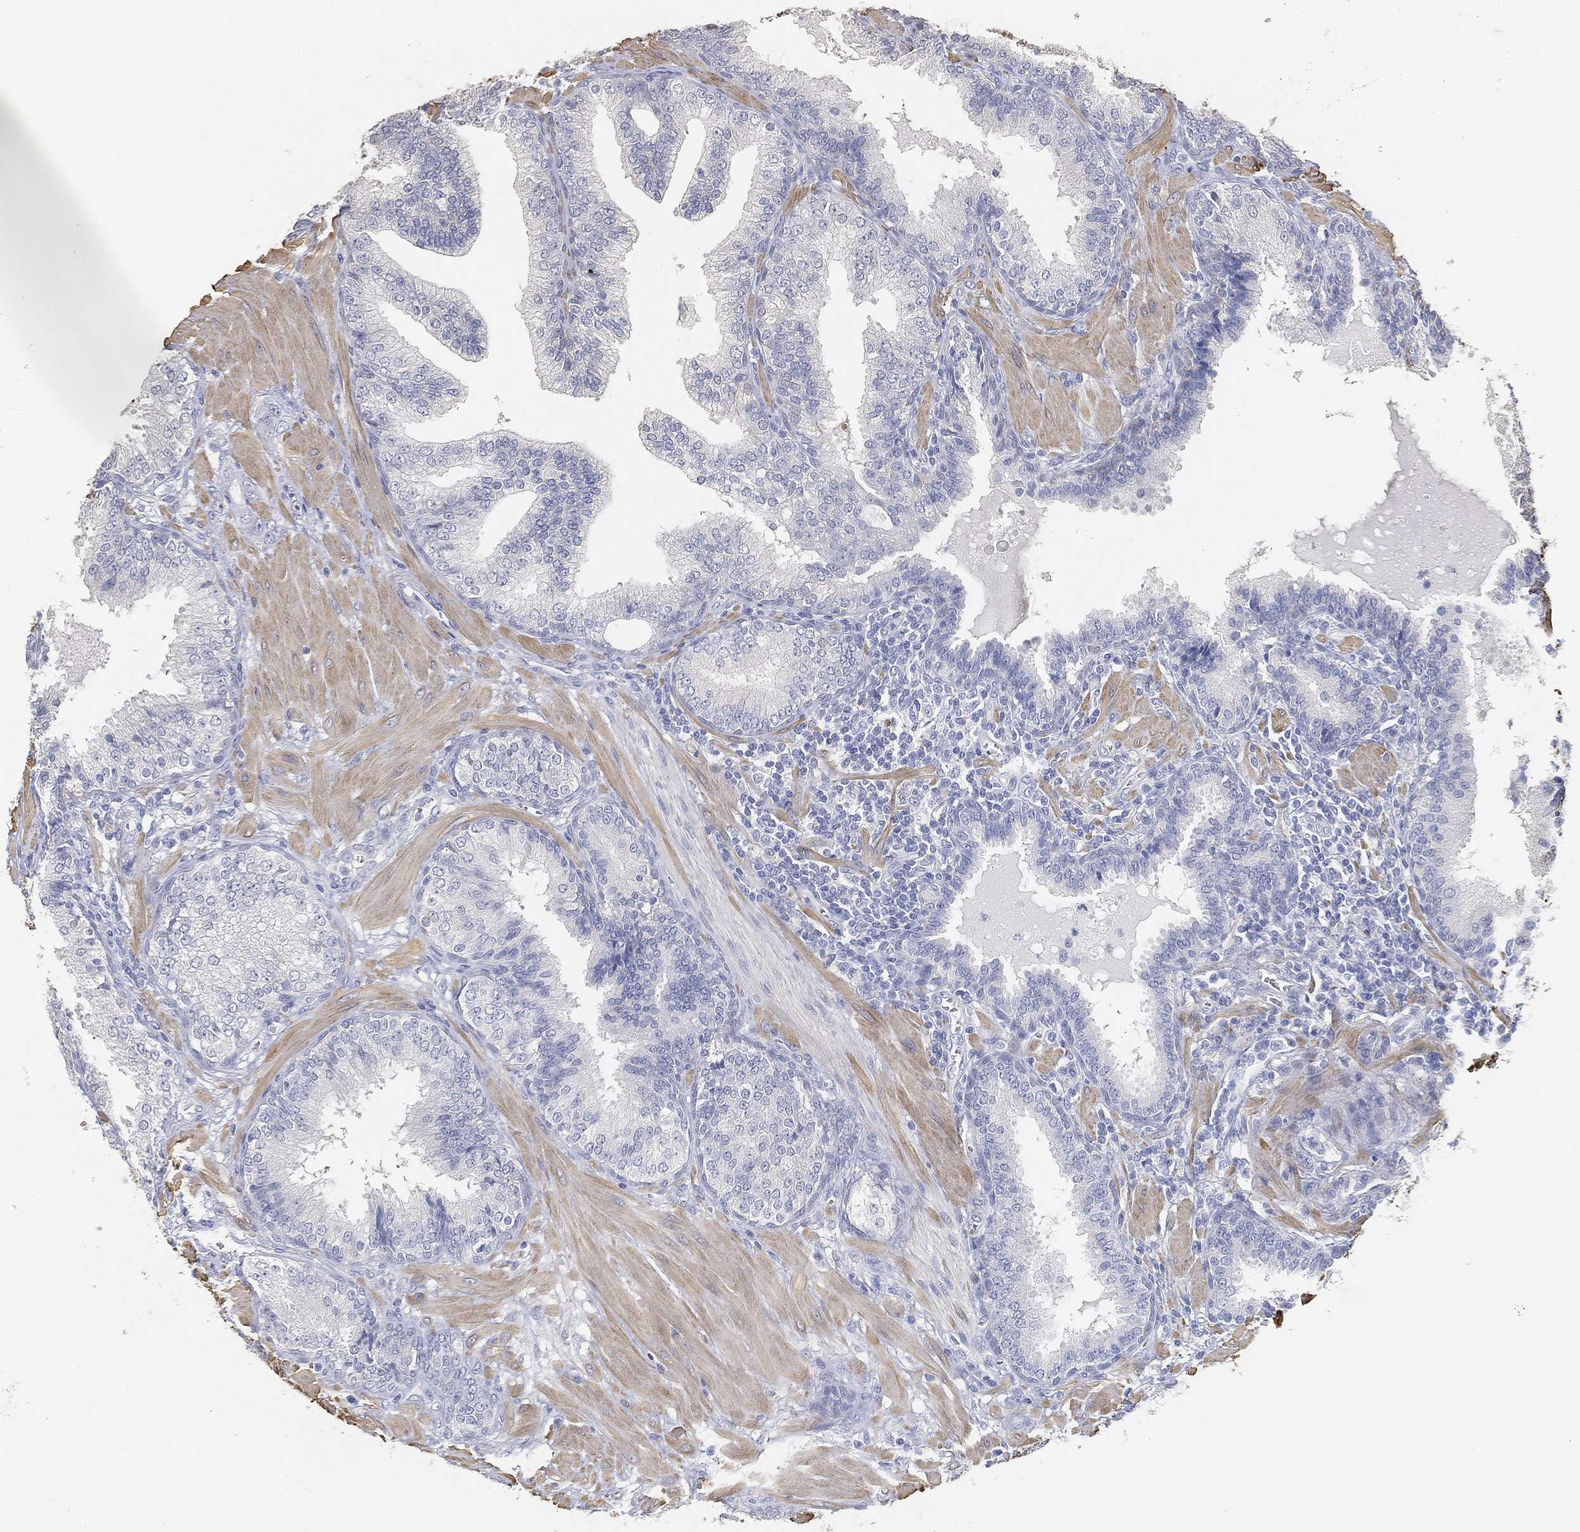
{"staining": {"intensity": "negative", "quantity": "none", "location": "none"}, "tissue": "prostate cancer", "cell_type": "Tumor cells", "image_type": "cancer", "snomed": [{"axis": "morphology", "description": "Adenocarcinoma, NOS"}, {"axis": "topography", "description": "Prostate"}], "caption": "This is a image of immunohistochemistry staining of prostate cancer, which shows no staining in tumor cells.", "gene": "GPR61", "patient": {"sex": "male", "age": 57}}